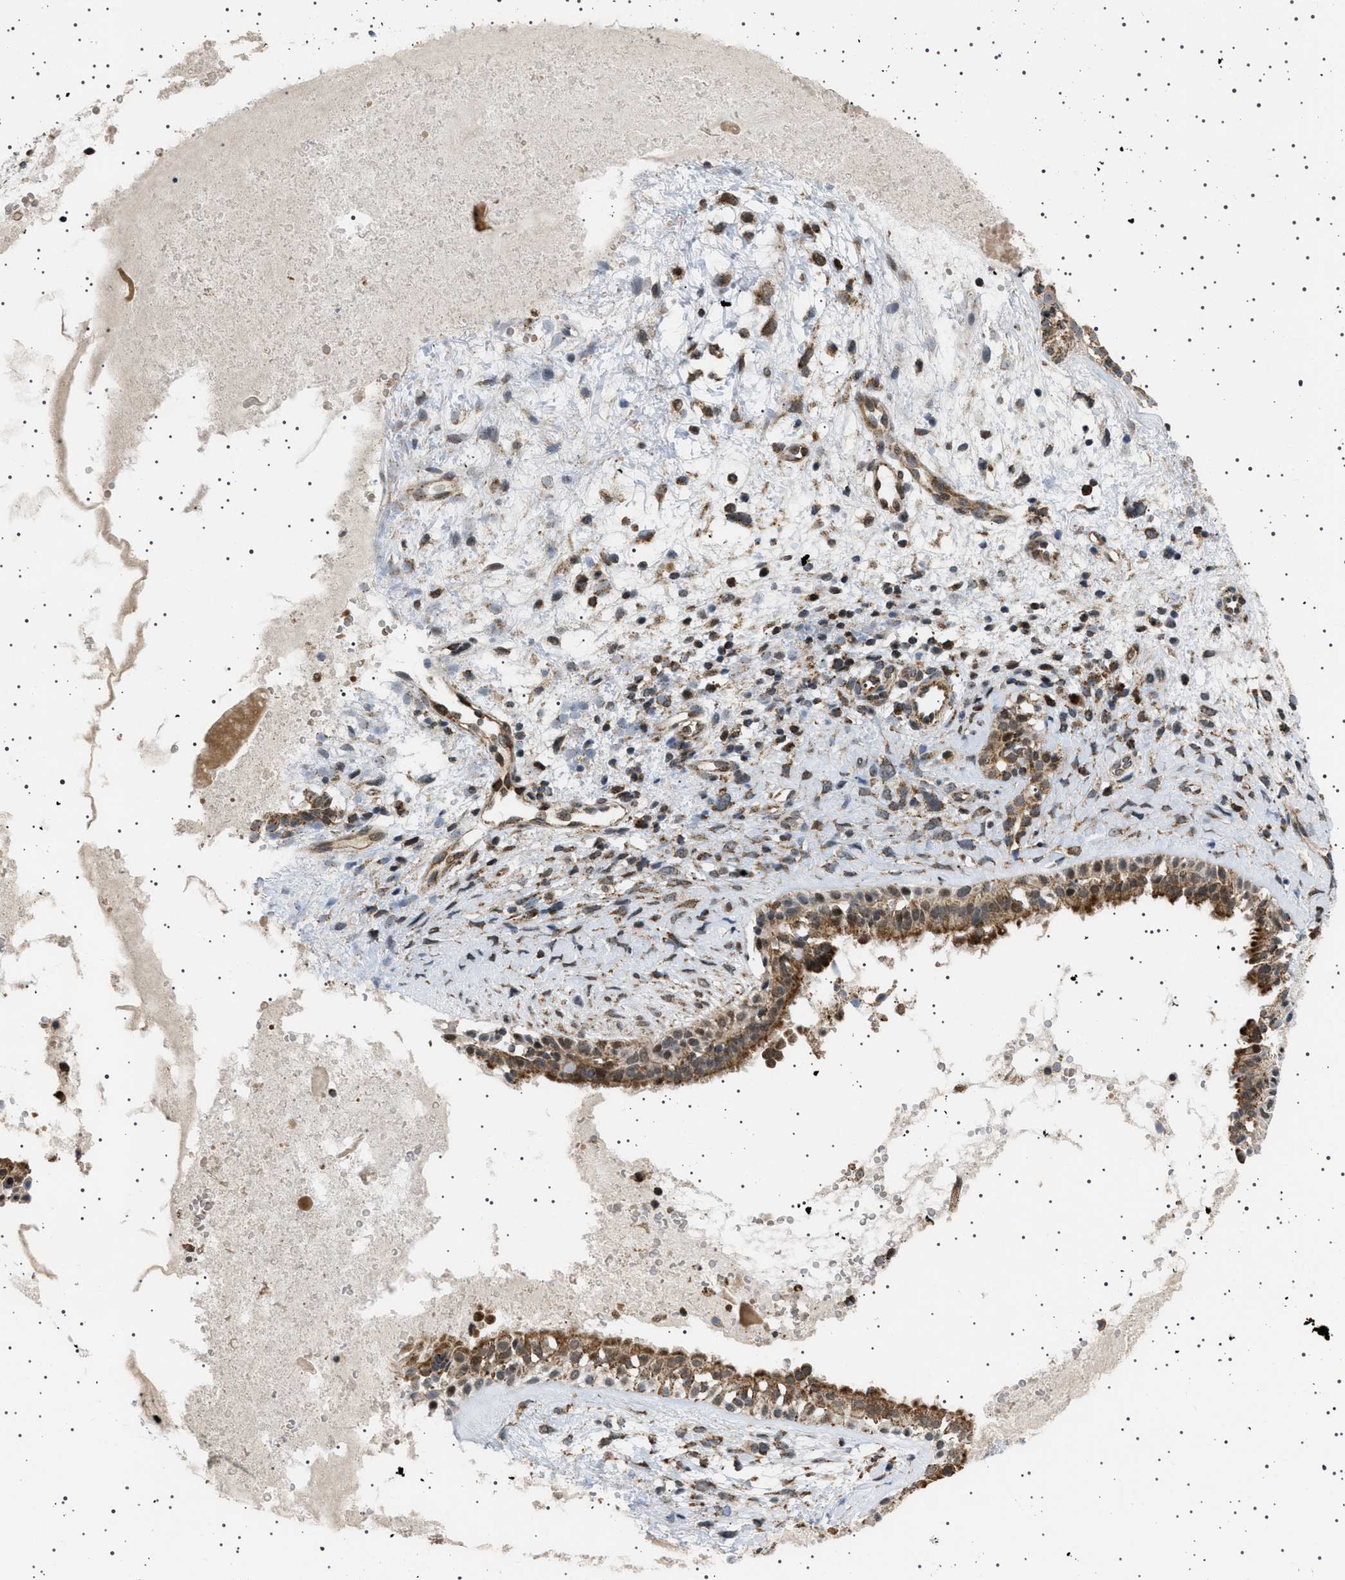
{"staining": {"intensity": "moderate", "quantity": ">75%", "location": "cytoplasmic/membranous"}, "tissue": "nasopharynx", "cell_type": "Respiratory epithelial cells", "image_type": "normal", "snomed": [{"axis": "morphology", "description": "Normal tissue, NOS"}, {"axis": "topography", "description": "Nasopharynx"}], "caption": "Human nasopharynx stained for a protein (brown) exhibits moderate cytoplasmic/membranous positive positivity in about >75% of respiratory epithelial cells.", "gene": "MELK", "patient": {"sex": "male", "age": 22}}